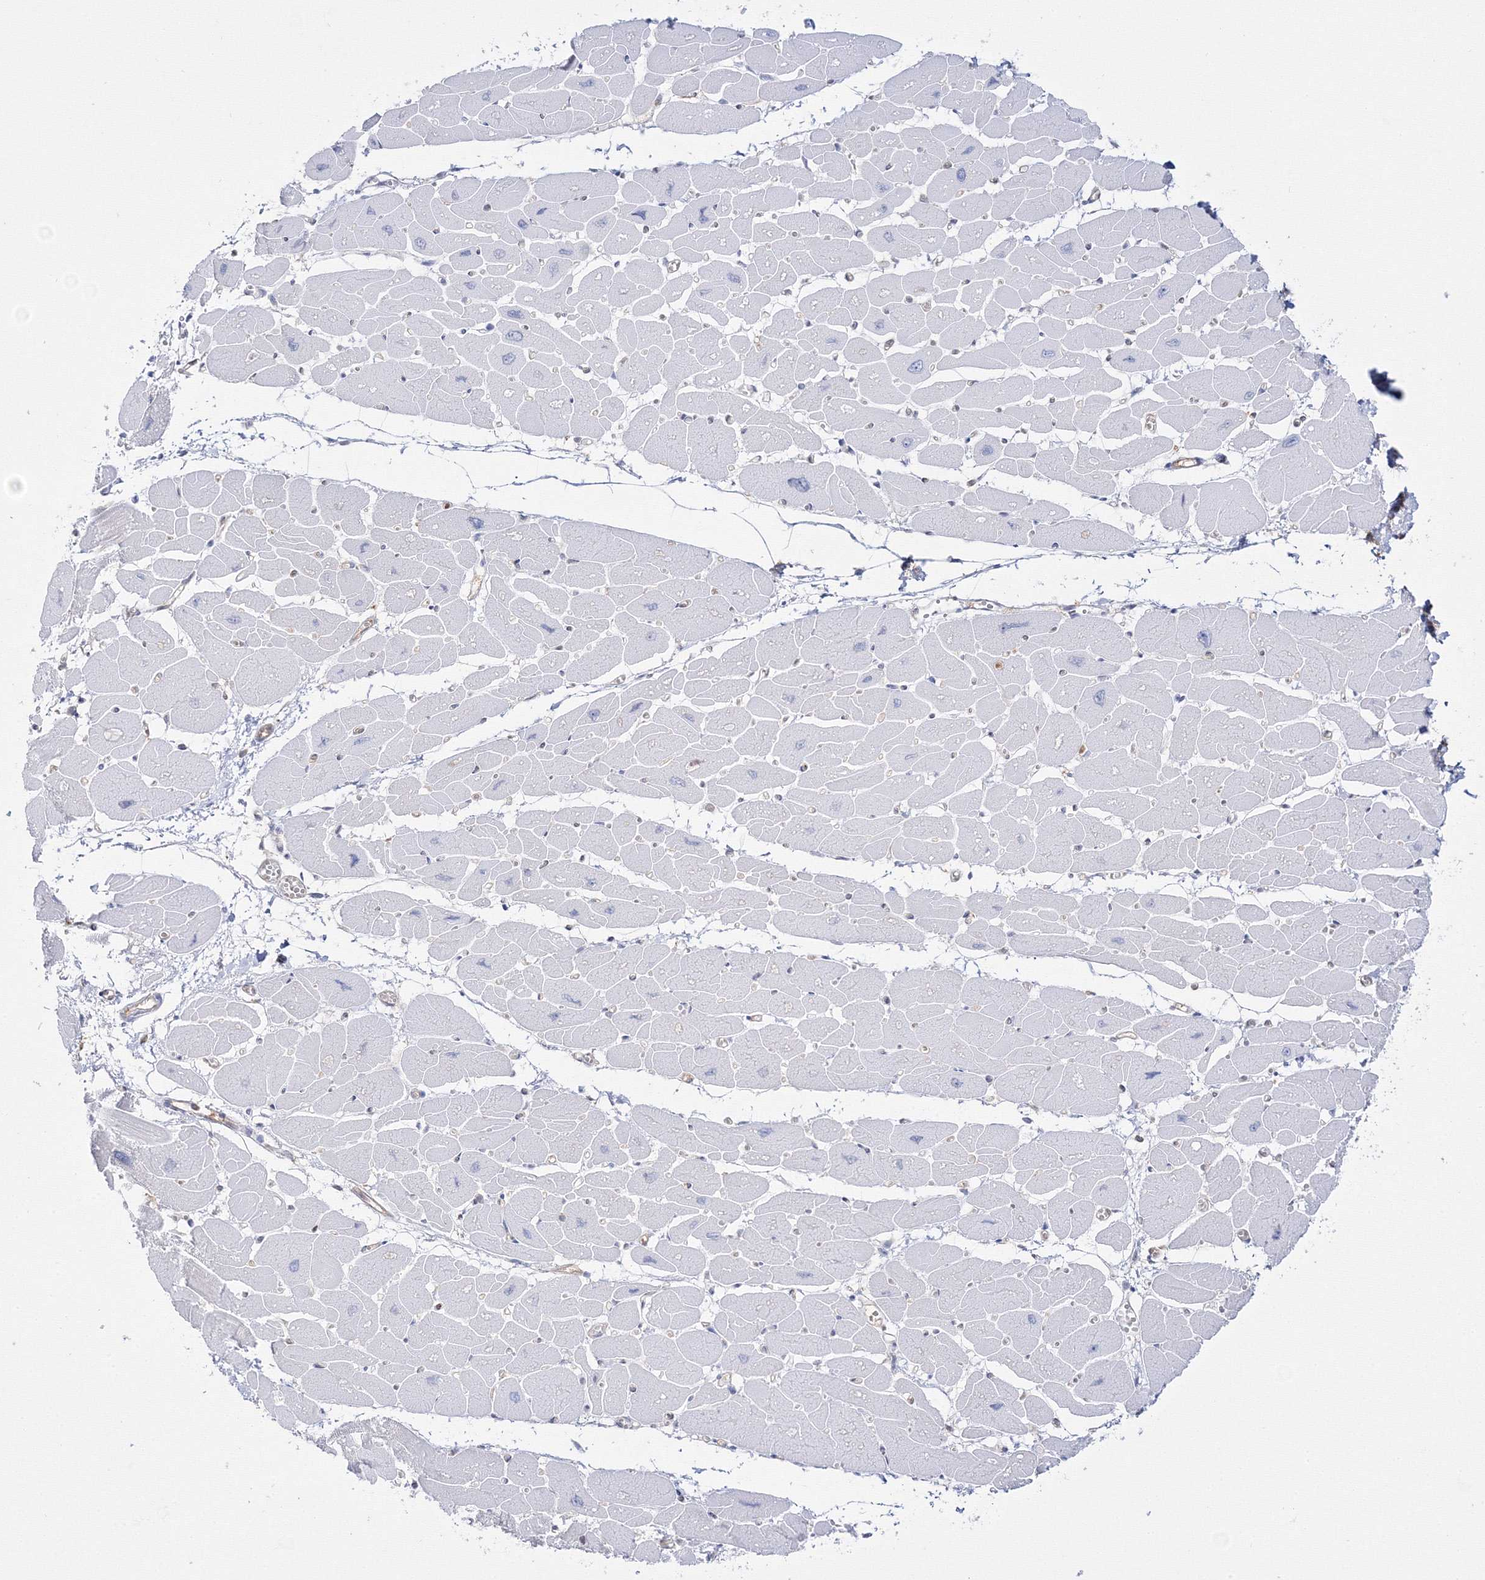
{"staining": {"intensity": "negative", "quantity": "none", "location": "none"}, "tissue": "heart muscle", "cell_type": "Cardiomyocytes", "image_type": "normal", "snomed": [{"axis": "morphology", "description": "Normal tissue, NOS"}, {"axis": "topography", "description": "Heart"}], "caption": "Heart muscle stained for a protein using IHC reveals no staining cardiomyocytes.", "gene": "HARS1", "patient": {"sex": "female", "age": 54}}